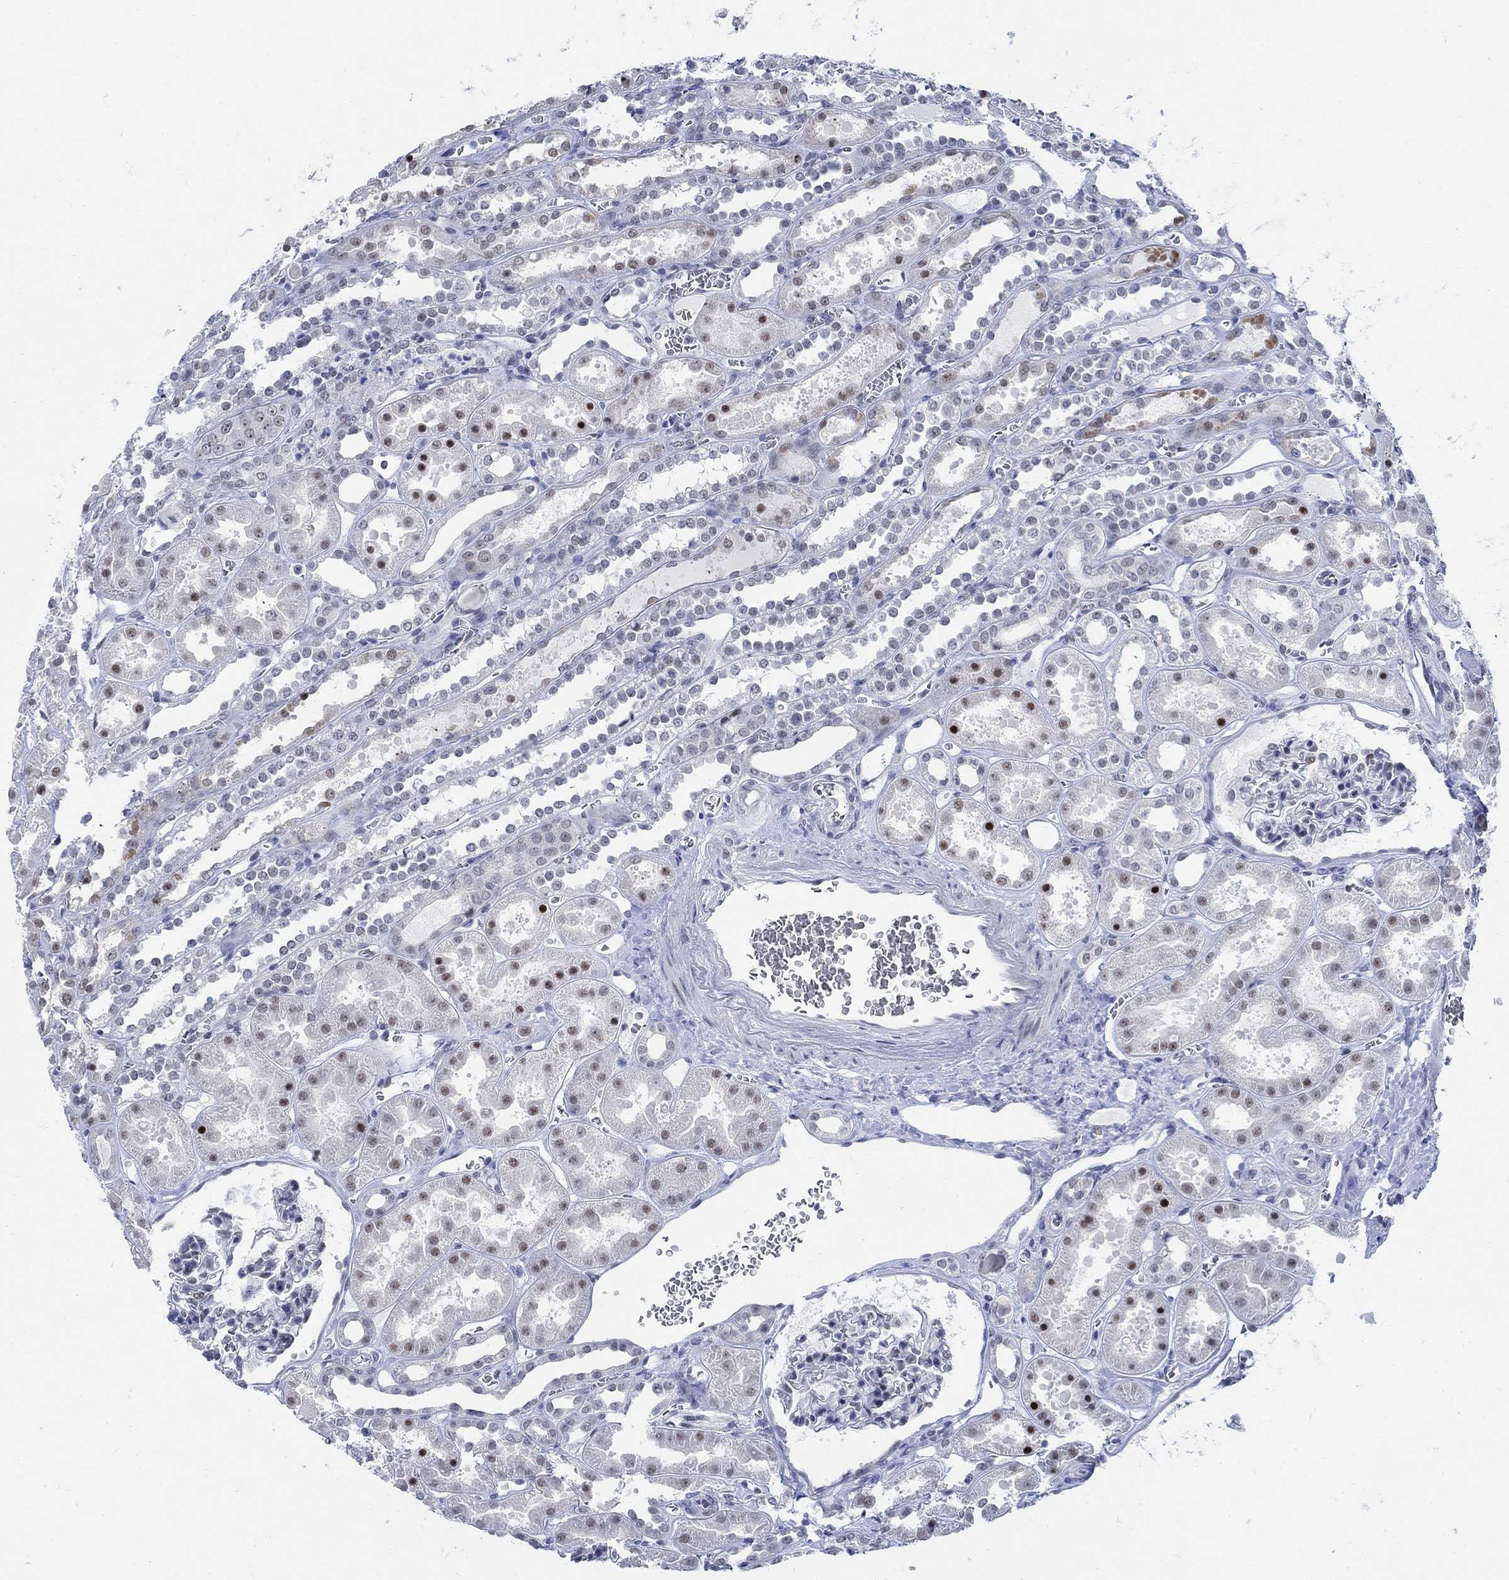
{"staining": {"intensity": "weak", "quantity": "<25%", "location": "nuclear"}, "tissue": "kidney", "cell_type": "Cells in glomeruli", "image_type": "normal", "snomed": [{"axis": "morphology", "description": "Normal tissue, NOS"}, {"axis": "topography", "description": "Kidney"}], "caption": "A high-resolution histopathology image shows immunohistochemistry staining of unremarkable kidney, which exhibits no significant staining in cells in glomeruli.", "gene": "DLK1", "patient": {"sex": "female", "age": 41}}